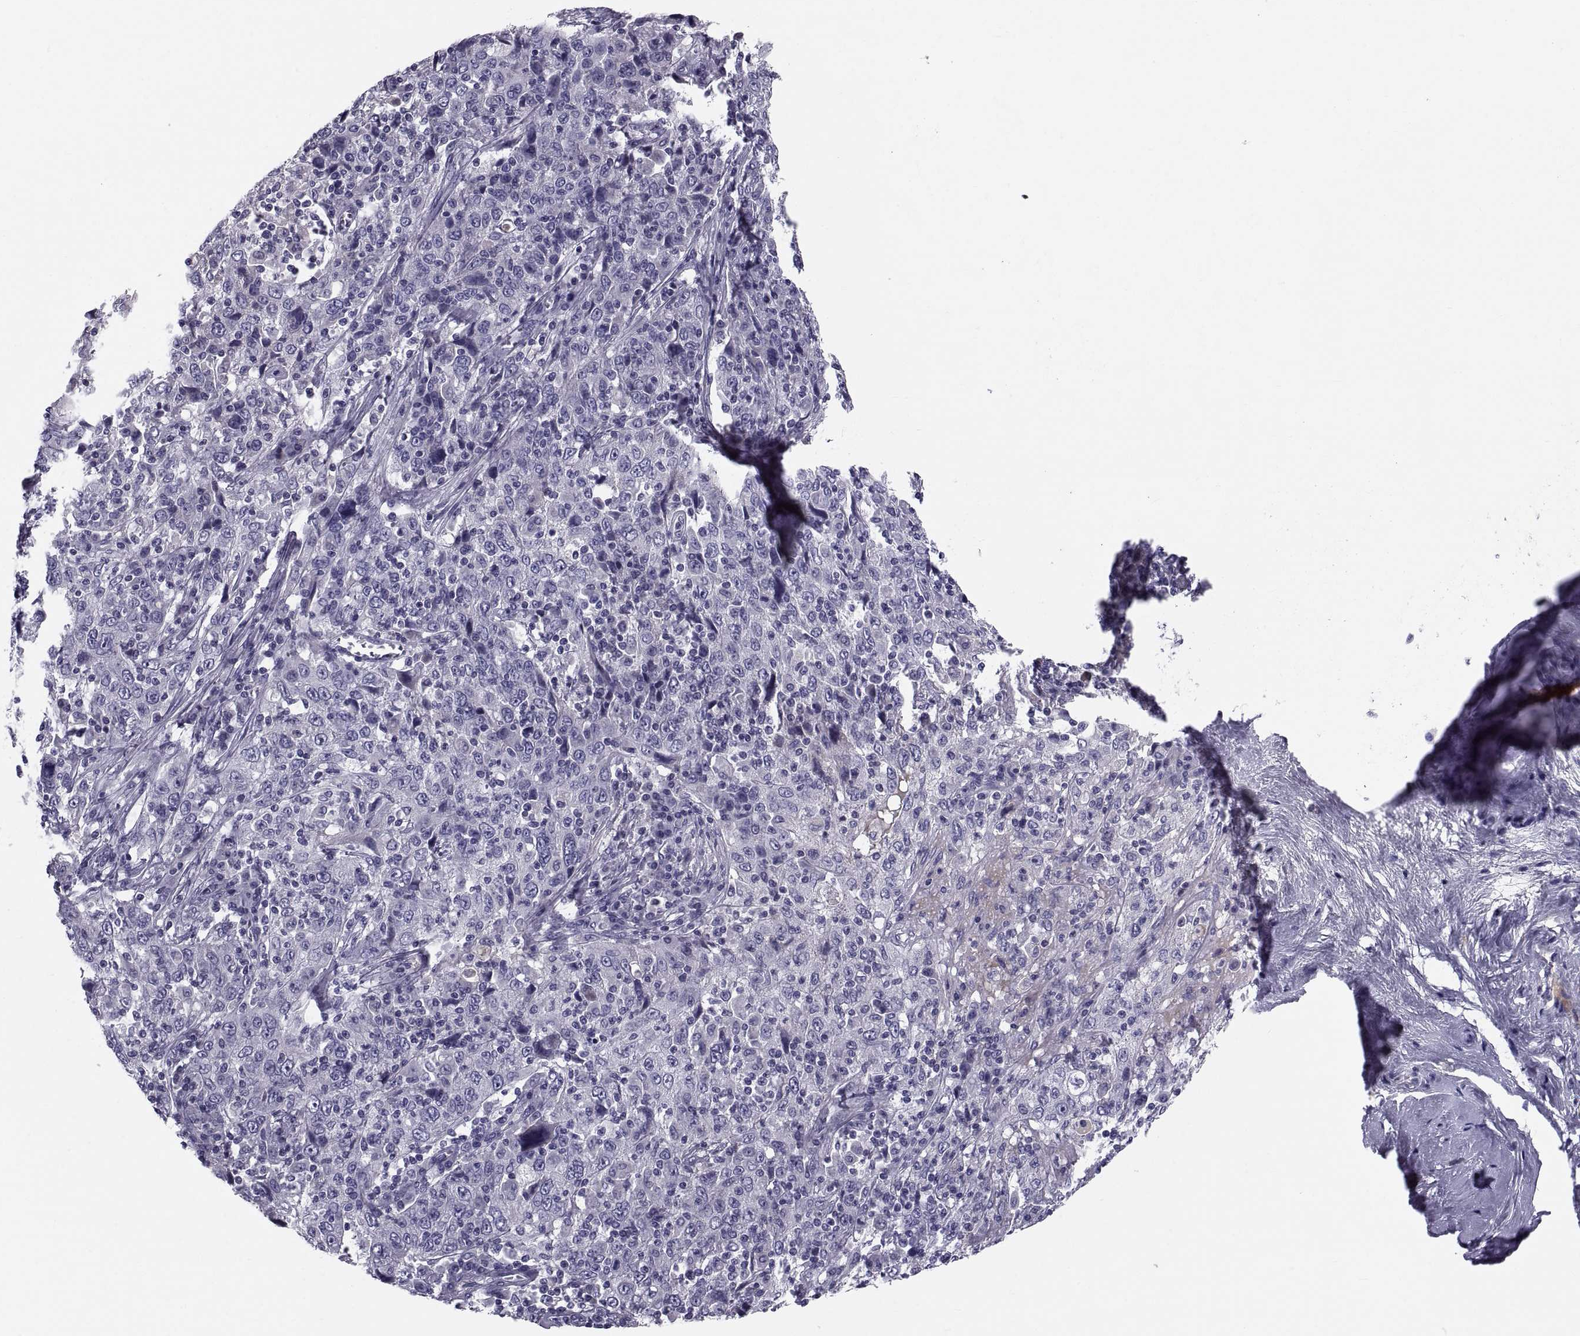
{"staining": {"intensity": "negative", "quantity": "none", "location": "none"}, "tissue": "cervical cancer", "cell_type": "Tumor cells", "image_type": "cancer", "snomed": [{"axis": "morphology", "description": "Squamous cell carcinoma, NOS"}, {"axis": "topography", "description": "Cervix"}], "caption": "High magnification brightfield microscopy of cervical cancer (squamous cell carcinoma) stained with DAB (brown) and counterstained with hematoxylin (blue): tumor cells show no significant positivity.", "gene": "PDZRN4", "patient": {"sex": "female", "age": 46}}